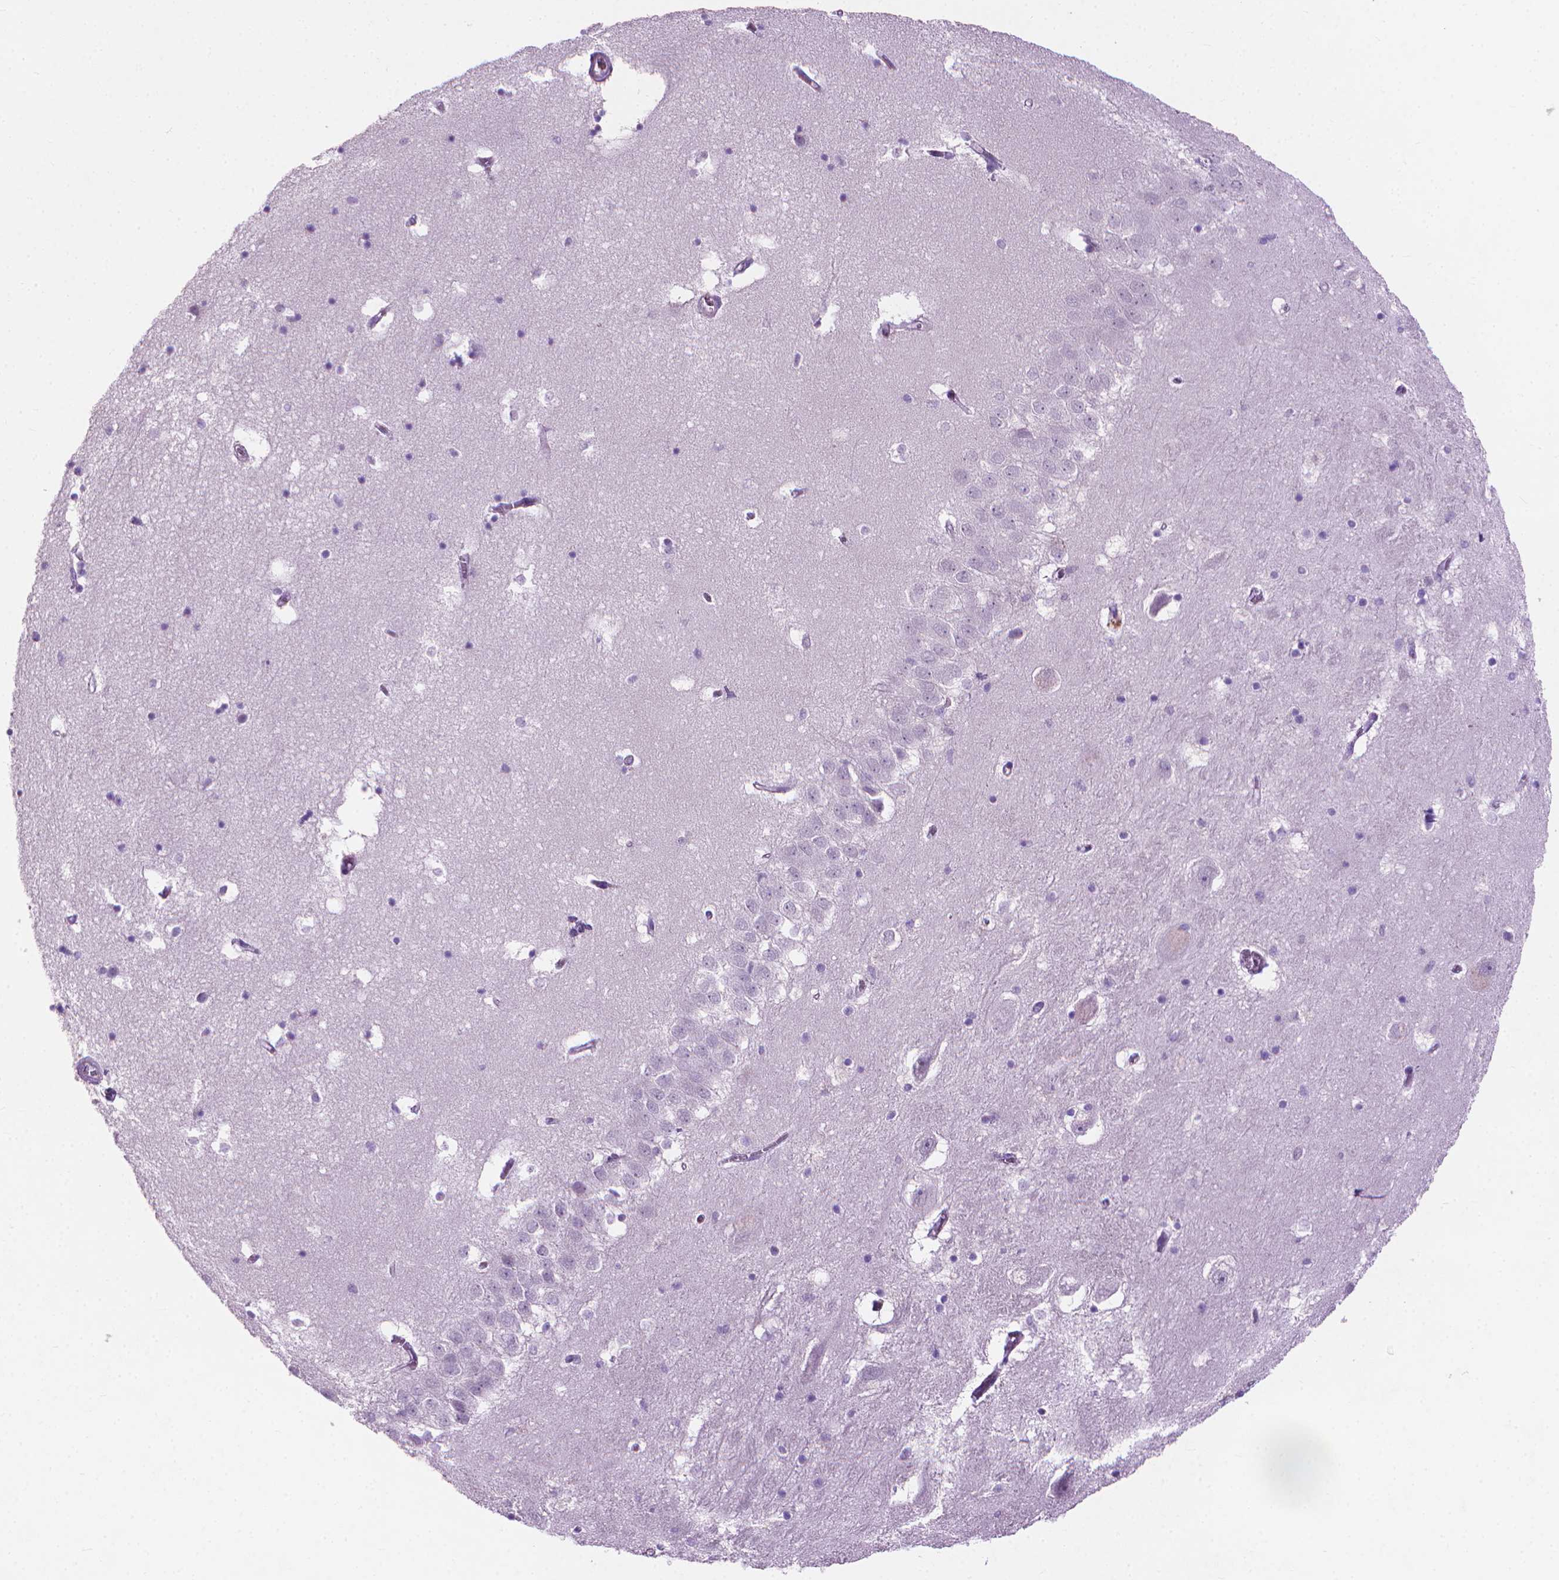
{"staining": {"intensity": "negative", "quantity": "none", "location": "none"}, "tissue": "hippocampus", "cell_type": "Glial cells", "image_type": "normal", "snomed": [{"axis": "morphology", "description": "Normal tissue, NOS"}, {"axis": "topography", "description": "Hippocampus"}], "caption": "DAB immunohistochemical staining of normal human hippocampus shows no significant staining in glial cells. (DAB immunohistochemistry (IHC) visualized using brightfield microscopy, high magnification).", "gene": "KRT73", "patient": {"sex": "male", "age": 58}}